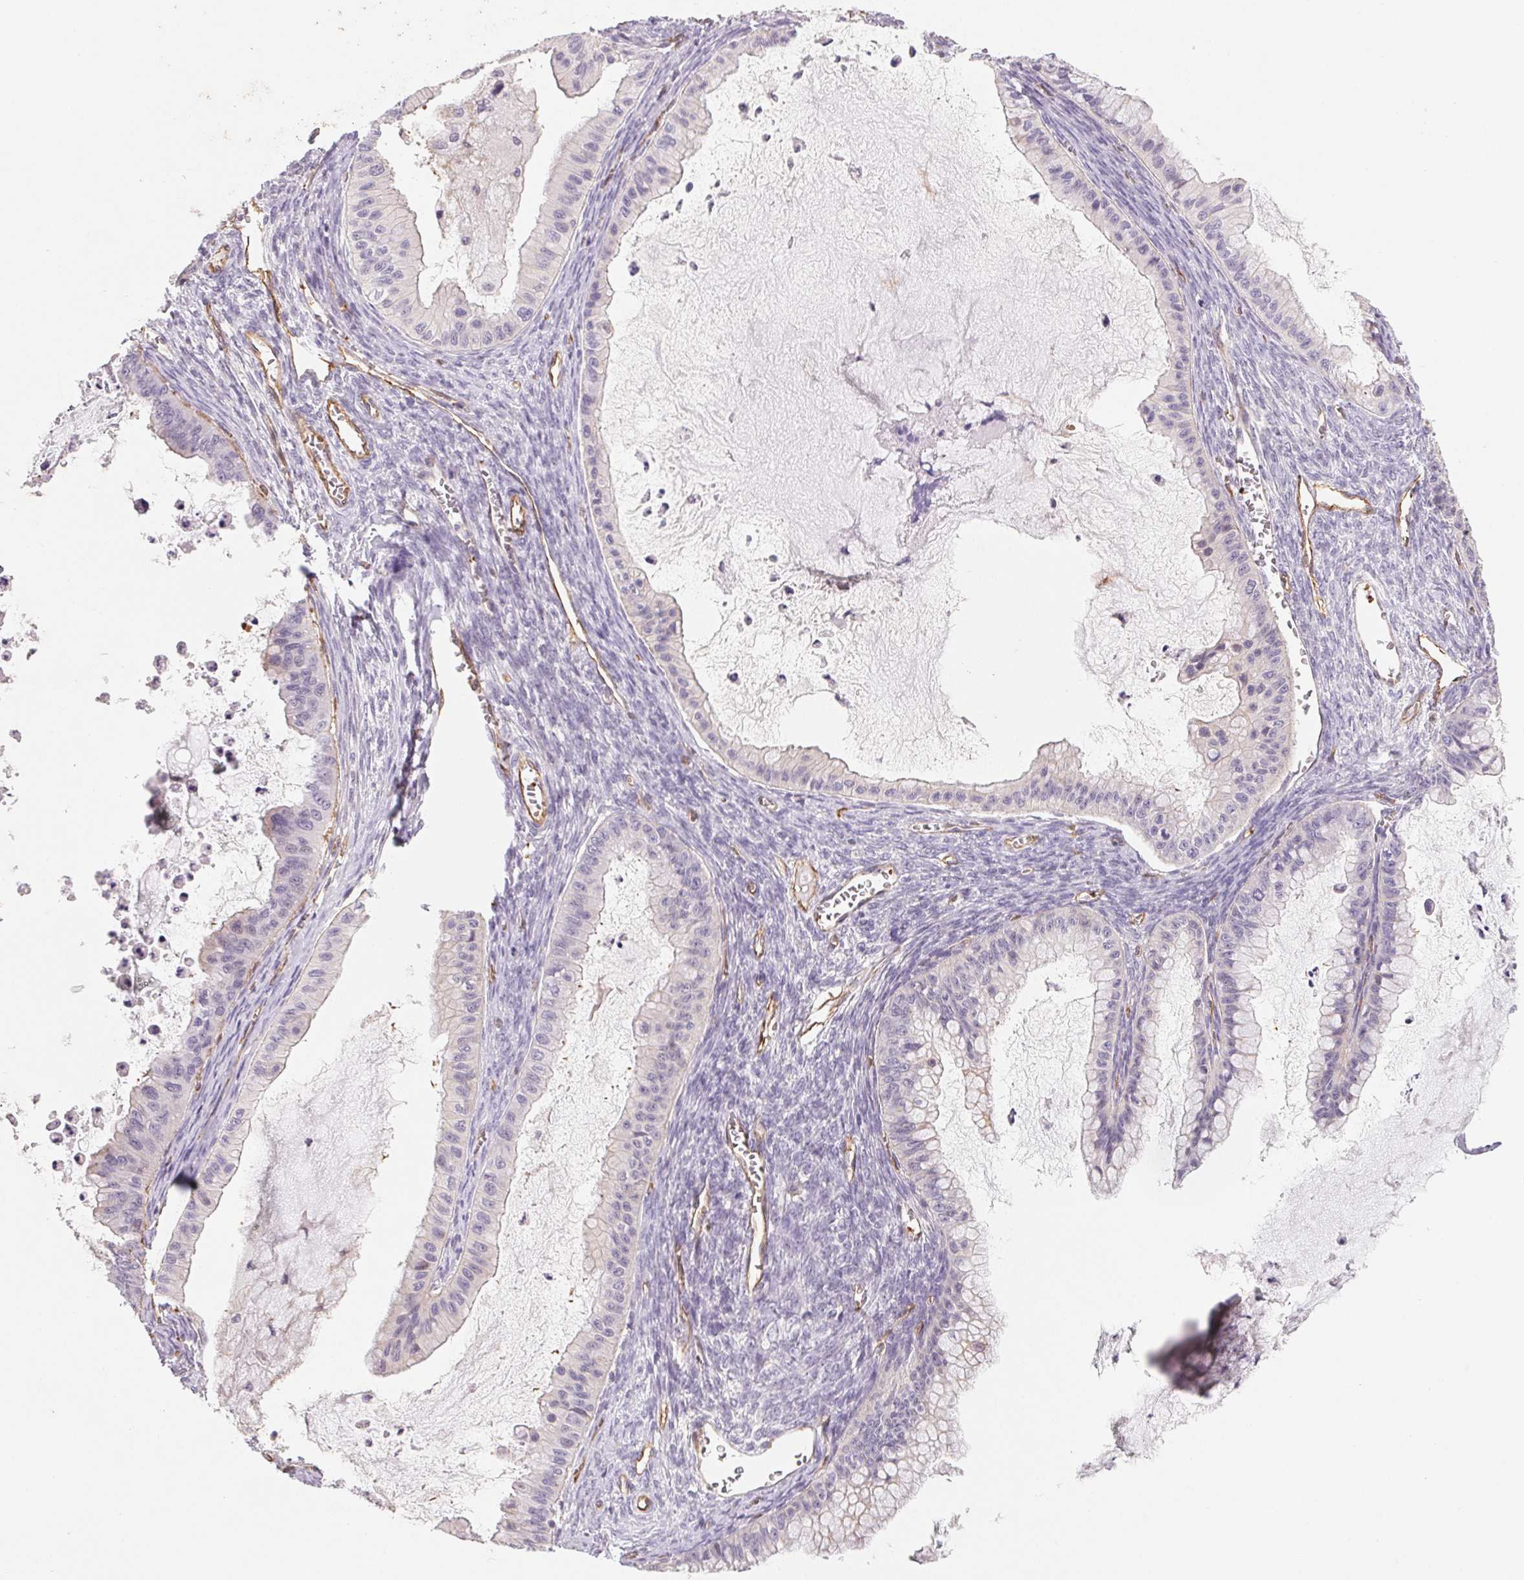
{"staining": {"intensity": "negative", "quantity": "none", "location": "none"}, "tissue": "ovarian cancer", "cell_type": "Tumor cells", "image_type": "cancer", "snomed": [{"axis": "morphology", "description": "Cystadenocarcinoma, mucinous, NOS"}, {"axis": "topography", "description": "Ovary"}], "caption": "An IHC histopathology image of ovarian cancer (mucinous cystadenocarcinoma) is shown. There is no staining in tumor cells of ovarian cancer (mucinous cystadenocarcinoma).", "gene": "ANKRD13B", "patient": {"sex": "female", "age": 72}}